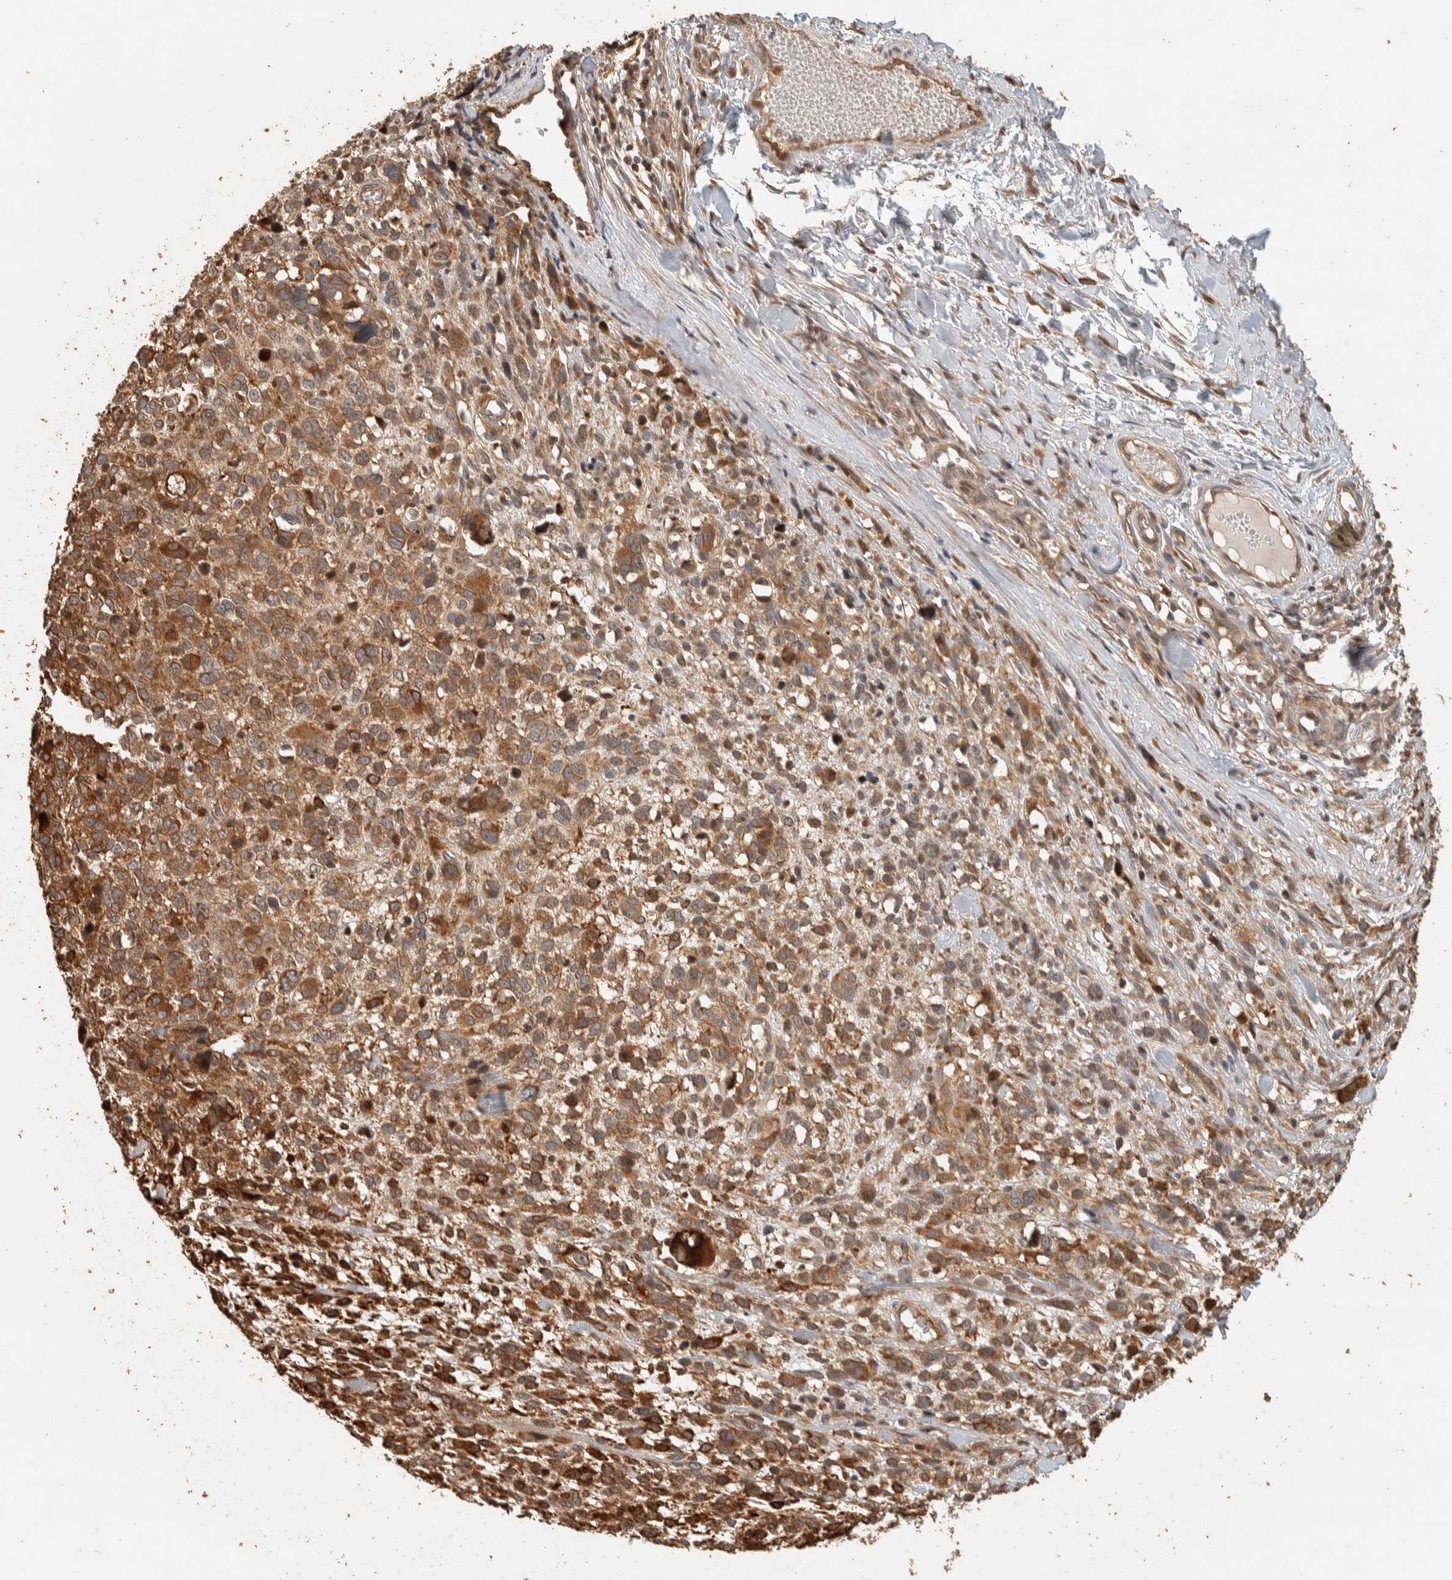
{"staining": {"intensity": "moderate", "quantity": ">75%", "location": "cytoplasmic/membranous"}, "tissue": "melanoma", "cell_type": "Tumor cells", "image_type": "cancer", "snomed": [{"axis": "morphology", "description": "Malignant melanoma, NOS"}, {"axis": "topography", "description": "Skin"}], "caption": "Moderate cytoplasmic/membranous positivity is identified in approximately >75% of tumor cells in melanoma.", "gene": "EXOC7", "patient": {"sex": "female", "age": 55}}